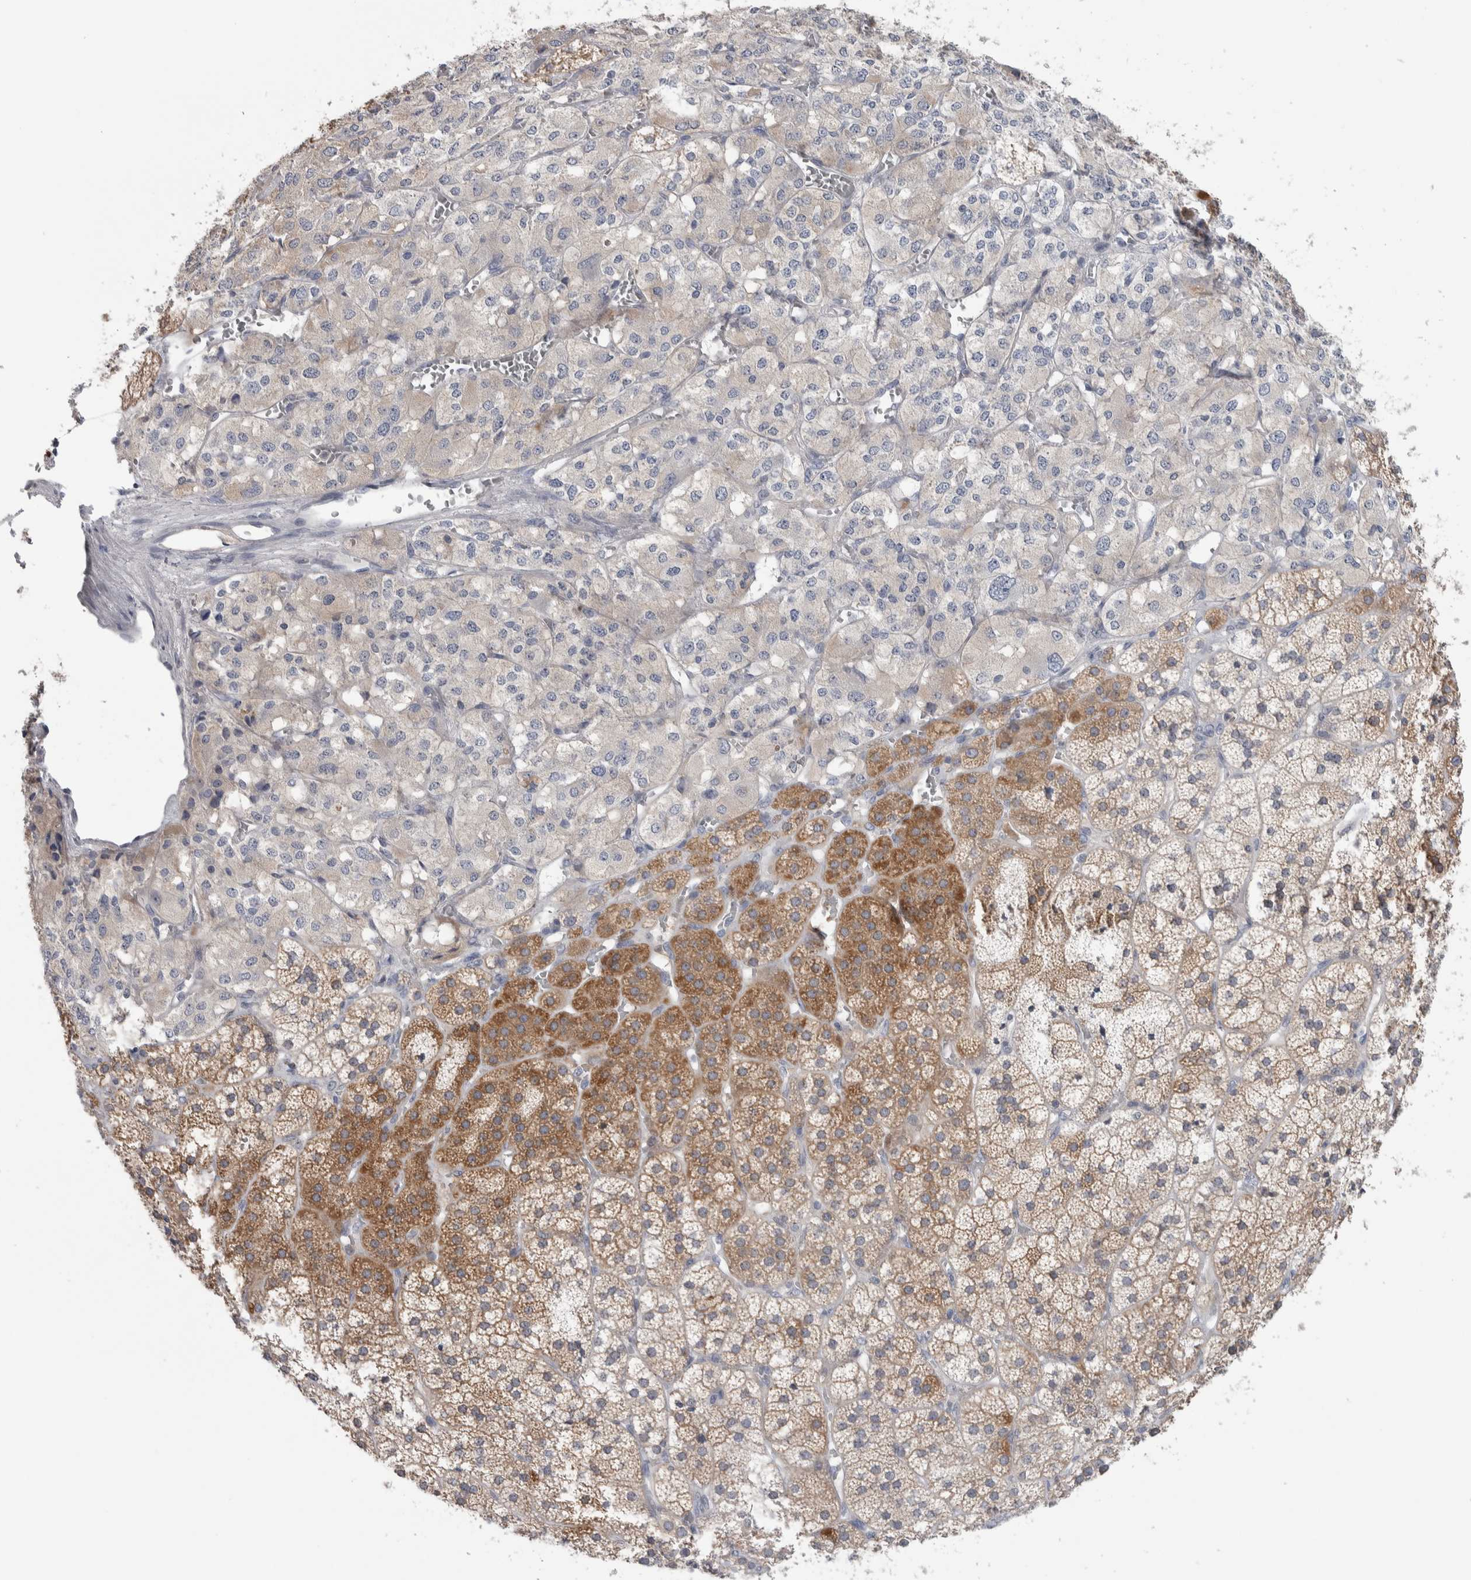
{"staining": {"intensity": "moderate", "quantity": "25%-75%", "location": "cytoplasmic/membranous"}, "tissue": "adrenal gland", "cell_type": "Glandular cells", "image_type": "normal", "snomed": [{"axis": "morphology", "description": "Normal tissue, NOS"}, {"axis": "topography", "description": "Adrenal gland"}], "caption": "DAB (3,3'-diaminobenzidine) immunohistochemical staining of benign human adrenal gland demonstrates moderate cytoplasmic/membranous protein expression in approximately 25%-75% of glandular cells.", "gene": "HTATIP2", "patient": {"sex": "female", "age": 44}}